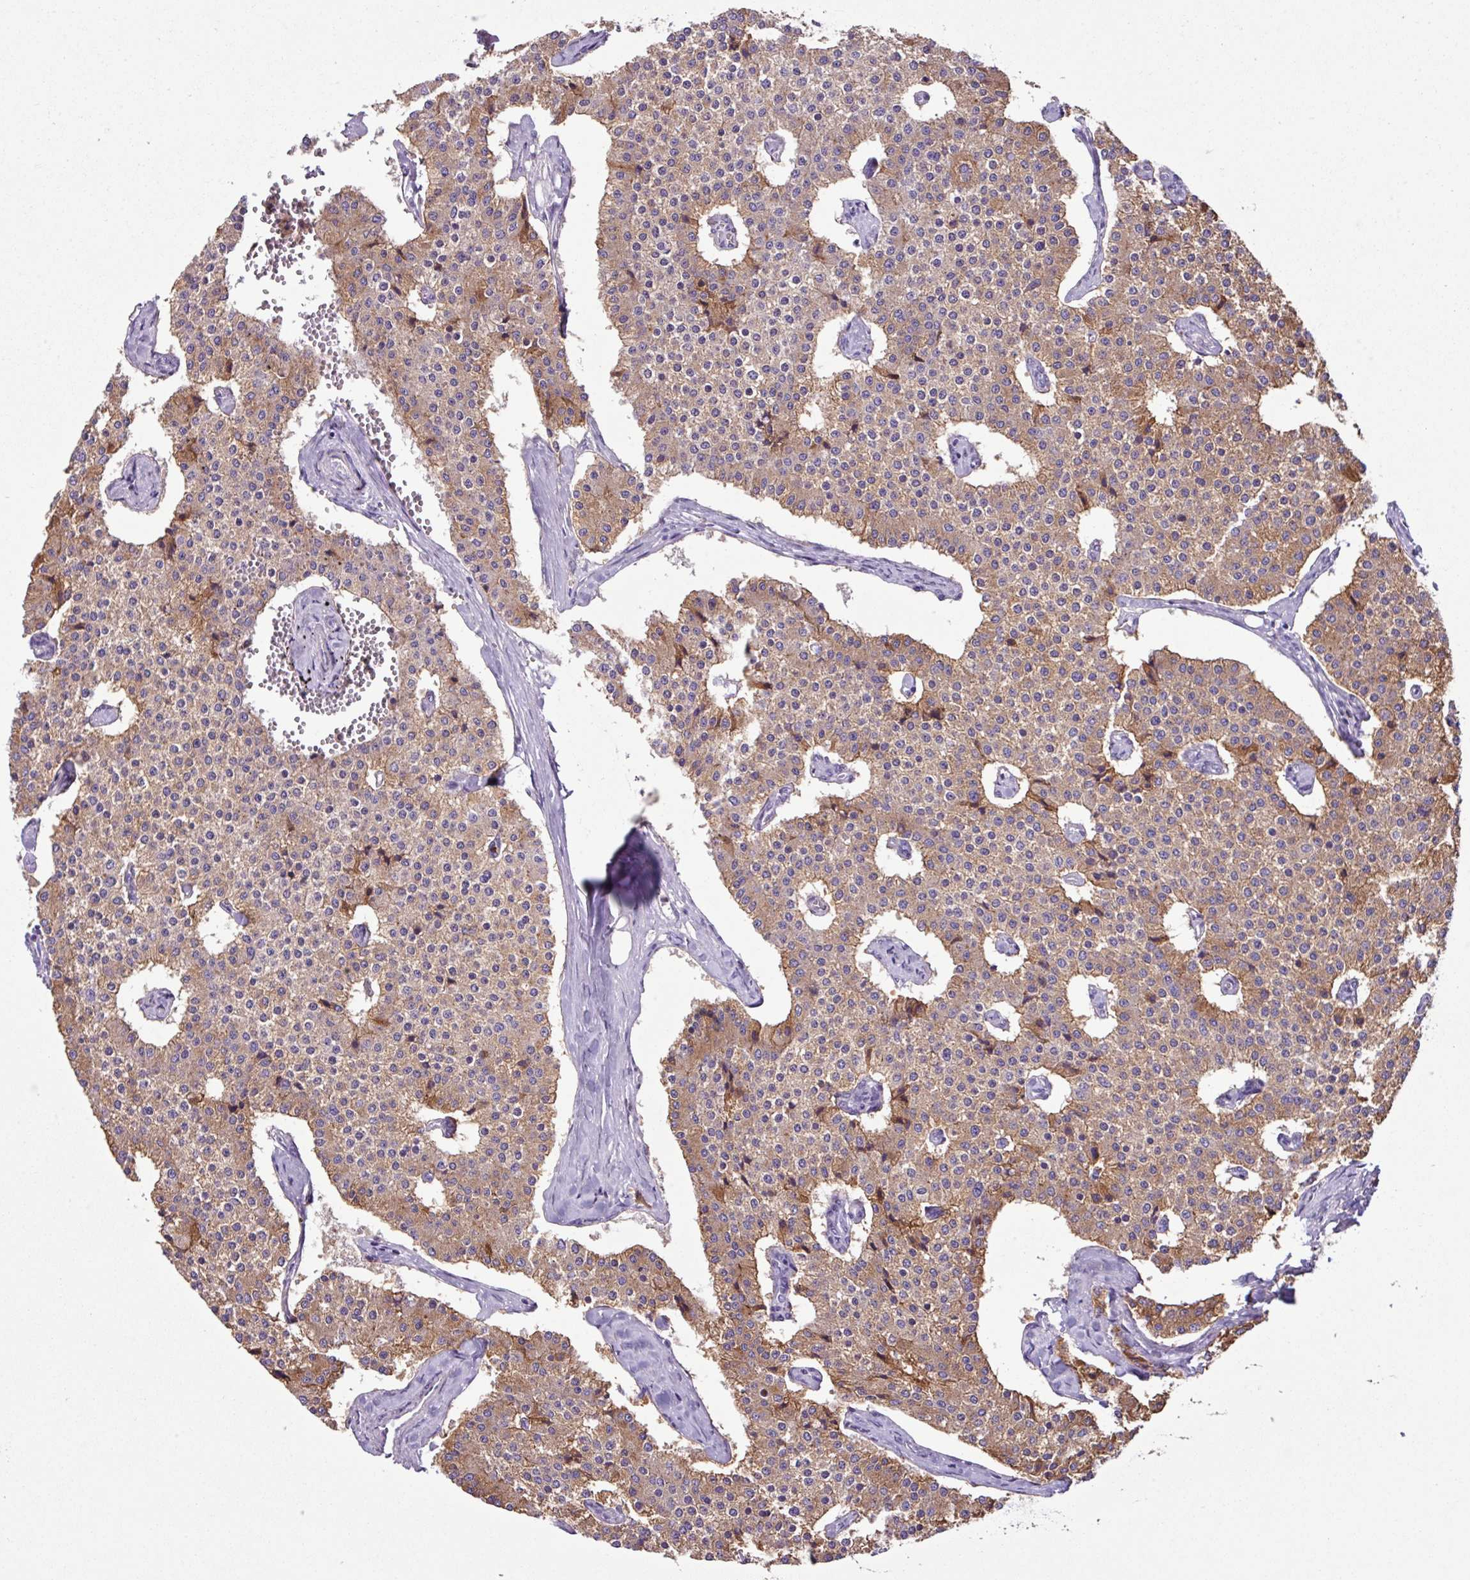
{"staining": {"intensity": "moderate", "quantity": ">75%", "location": "cytoplasmic/membranous"}, "tissue": "carcinoid", "cell_type": "Tumor cells", "image_type": "cancer", "snomed": [{"axis": "morphology", "description": "Carcinoid, malignant, NOS"}, {"axis": "topography", "description": "Colon"}], "caption": "Immunohistochemistry (DAB (3,3'-diaminobenzidine)) staining of carcinoid reveals moderate cytoplasmic/membranous protein positivity in about >75% of tumor cells.", "gene": "CYSTM1", "patient": {"sex": "female", "age": 52}}